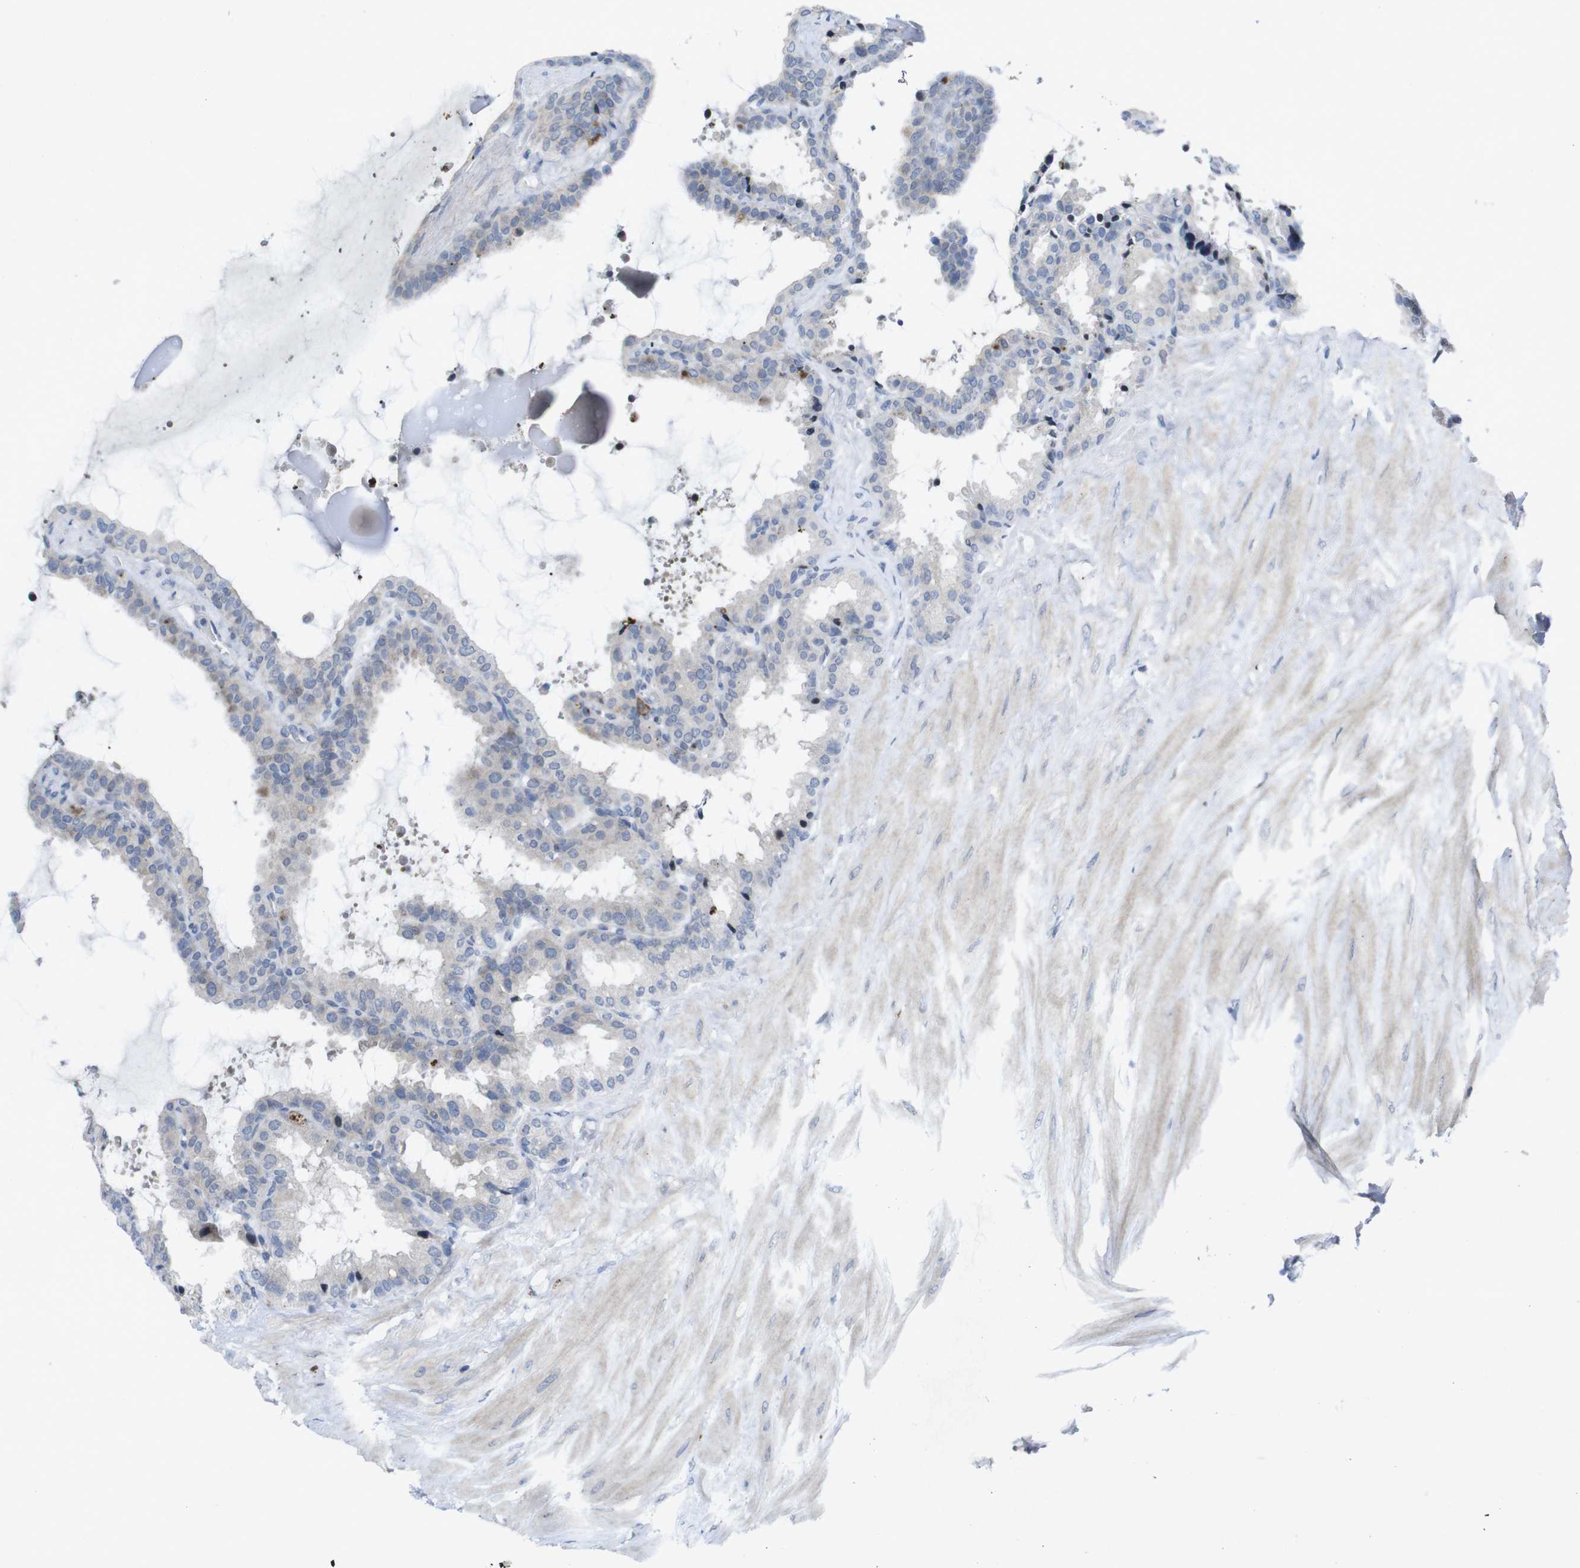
{"staining": {"intensity": "moderate", "quantity": "<25%", "location": "cytoplasmic/membranous"}, "tissue": "seminal vesicle", "cell_type": "Glandular cells", "image_type": "normal", "snomed": [{"axis": "morphology", "description": "Normal tissue, NOS"}, {"axis": "topography", "description": "Seminal veicle"}], "caption": "Immunohistochemistry (IHC) of normal seminal vesicle reveals low levels of moderate cytoplasmic/membranous expression in approximately <25% of glandular cells. (Stains: DAB (3,3'-diaminobenzidine) in brown, nuclei in blue, Microscopy: brightfield microscopy at high magnification).", "gene": "SLAMF7", "patient": {"sex": "male", "age": 46}}